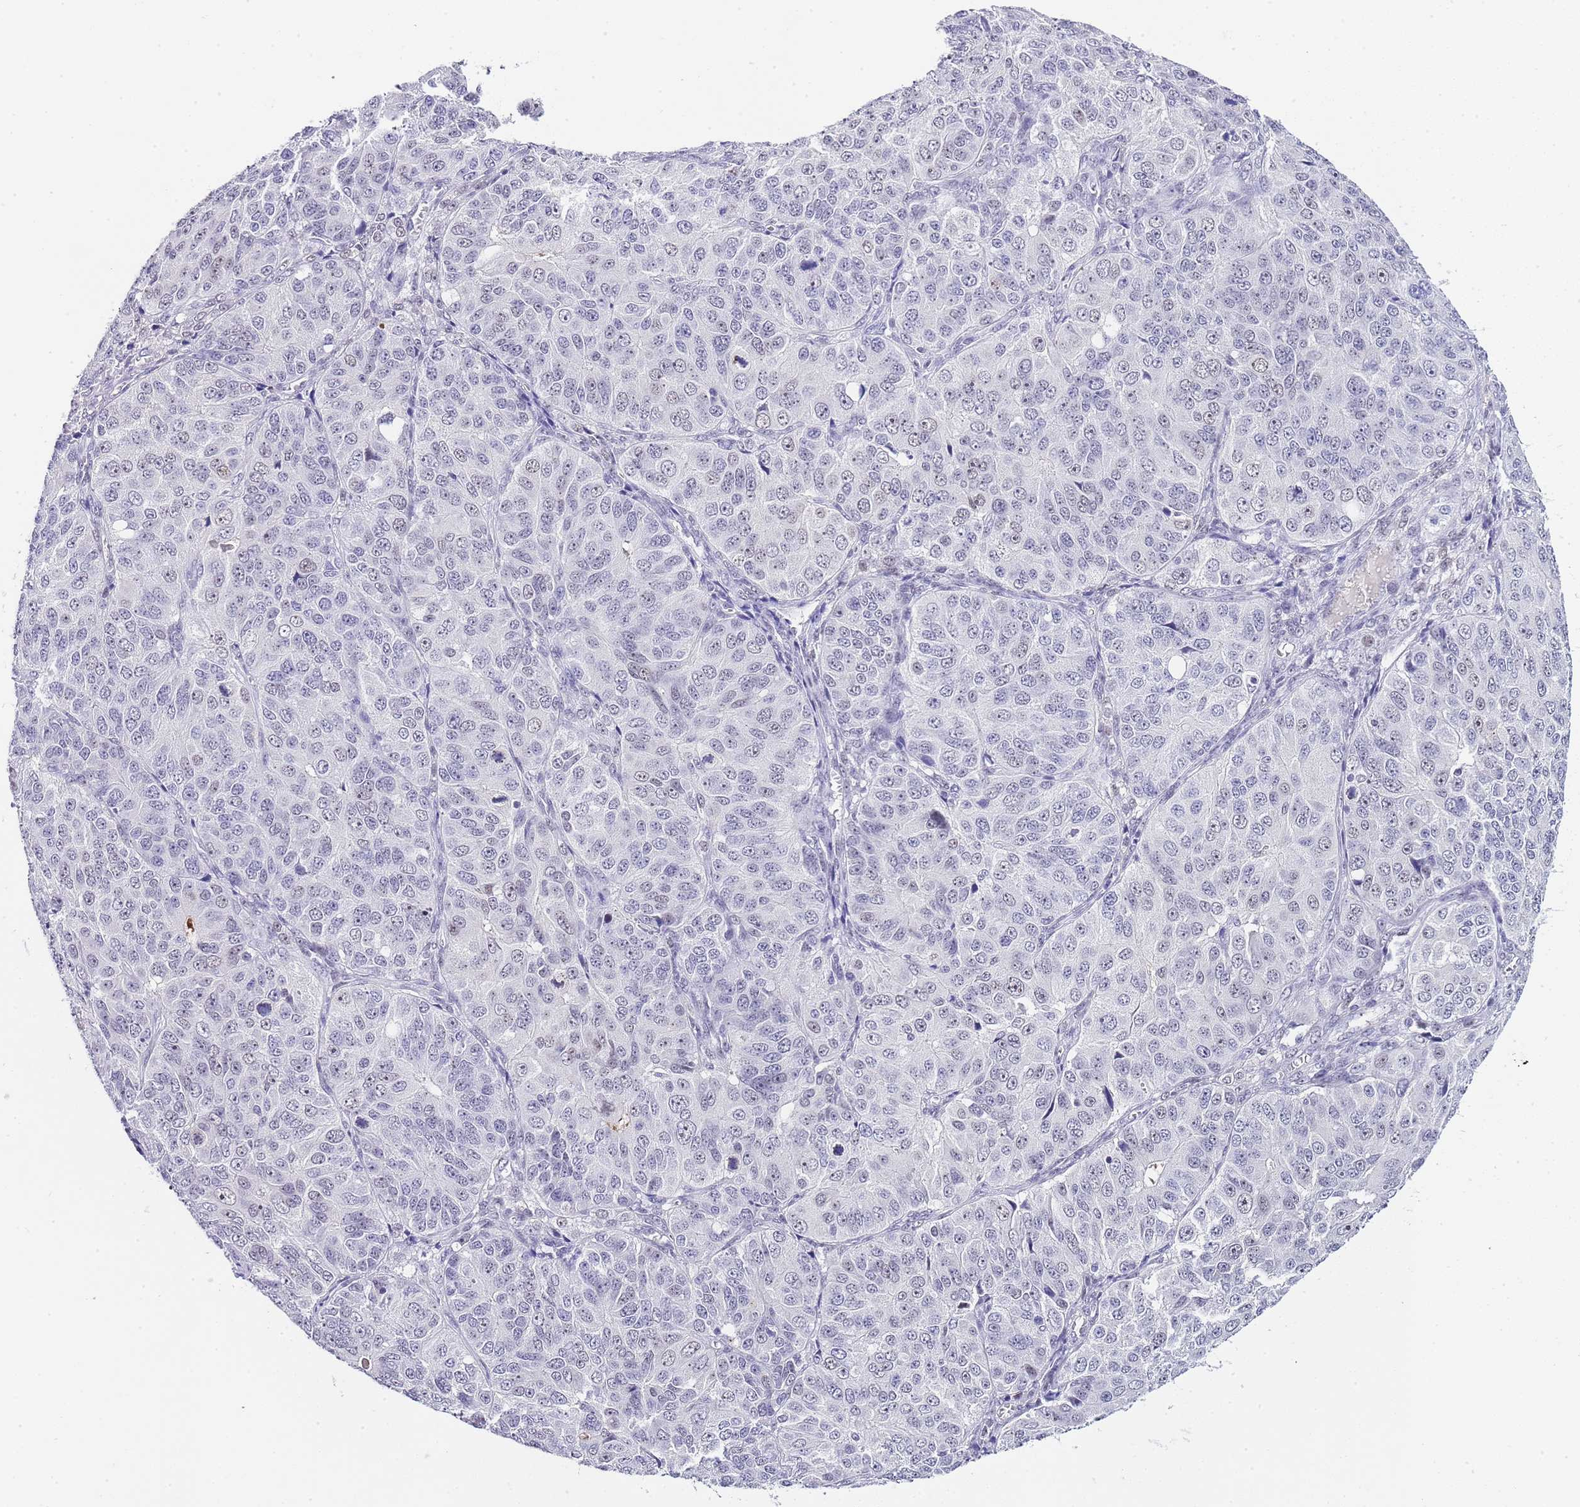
{"staining": {"intensity": "negative", "quantity": "none", "location": "none"}, "tissue": "ovarian cancer", "cell_type": "Tumor cells", "image_type": "cancer", "snomed": [{"axis": "morphology", "description": "Carcinoma, endometroid"}, {"axis": "topography", "description": "Ovary"}], "caption": "DAB (3,3'-diaminobenzidine) immunohistochemical staining of endometroid carcinoma (ovarian) demonstrates no significant expression in tumor cells.", "gene": "NOP56", "patient": {"sex": "female", "age": 51}}